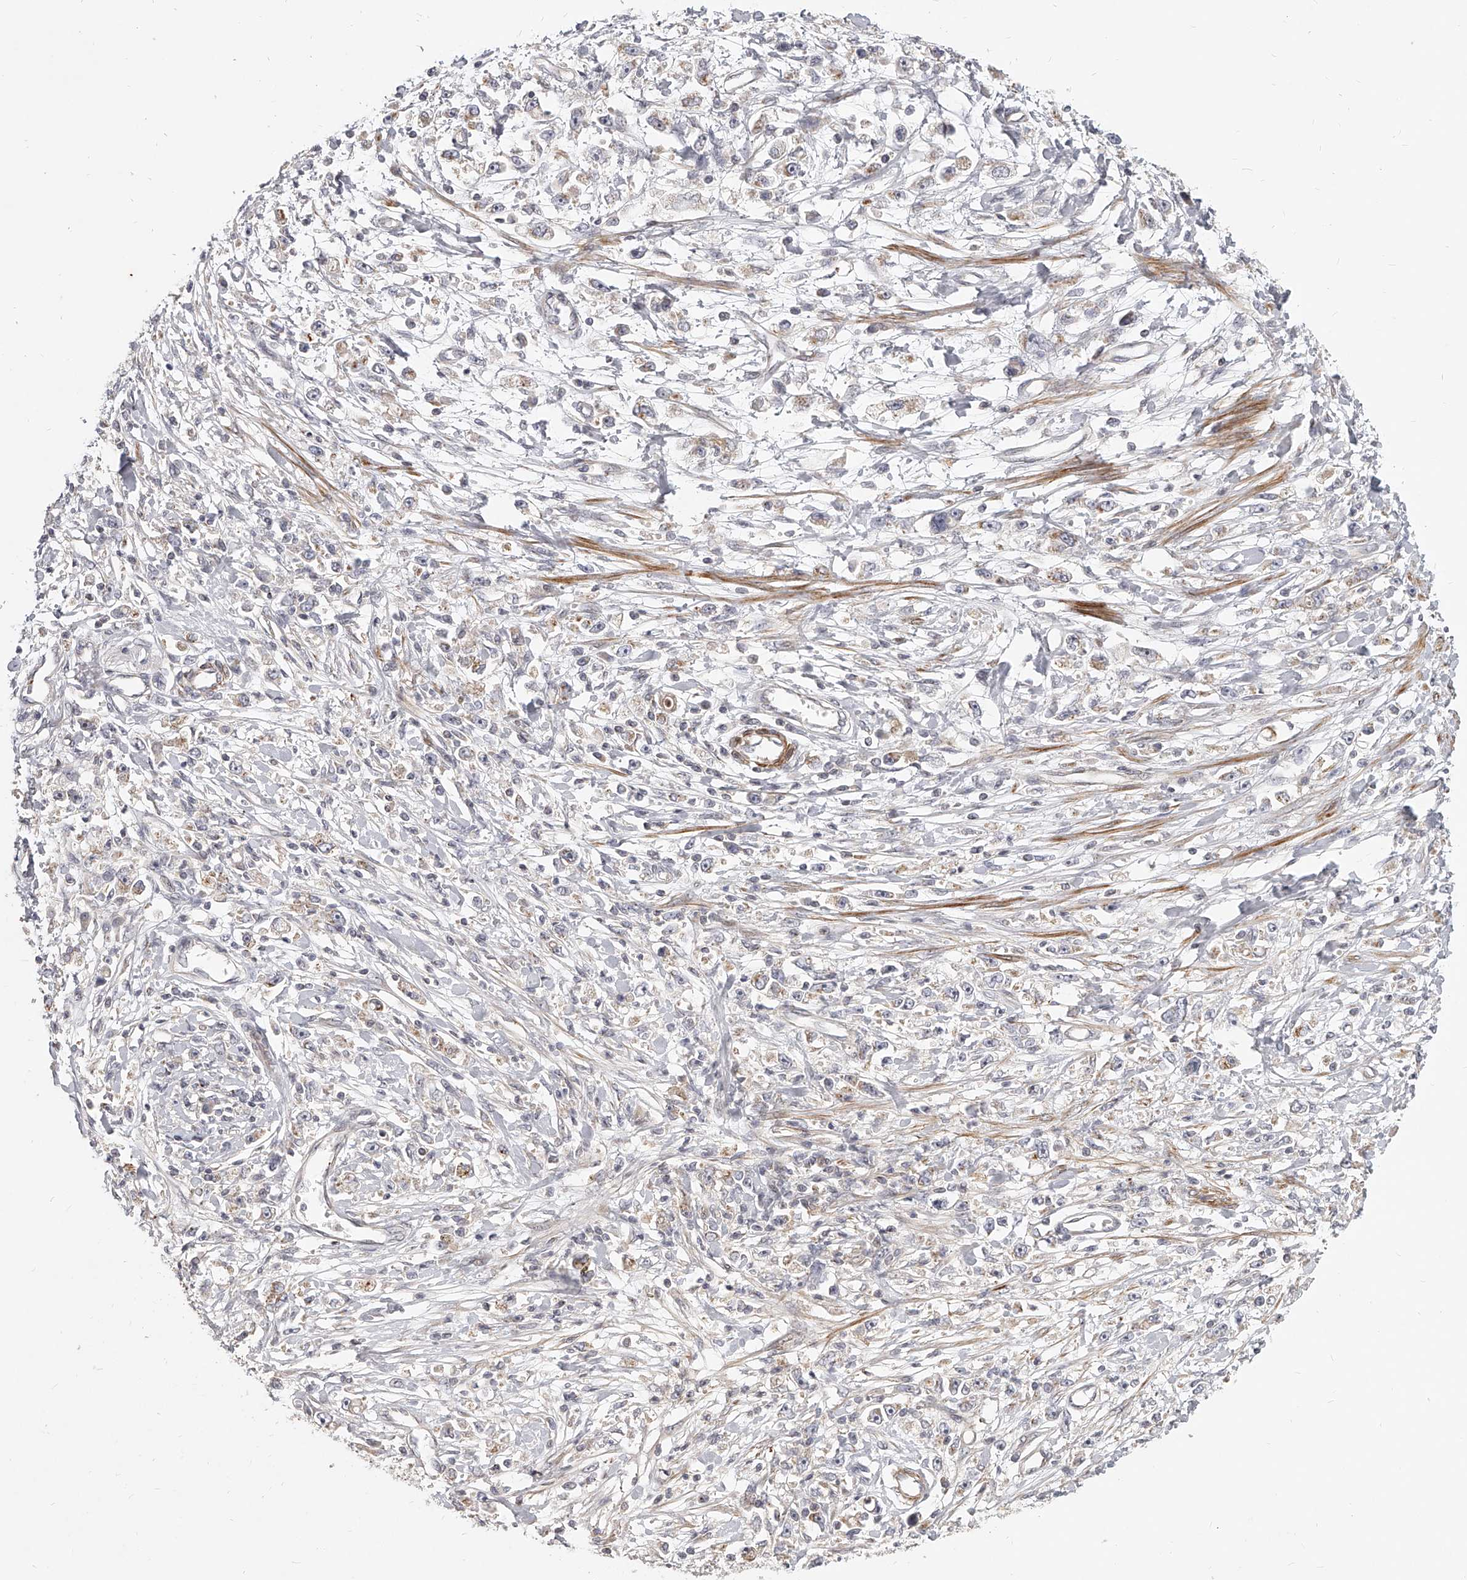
{"staining": {"intensity": "negative", "quantity": "none", "location": "none"}, "tissue": "stomach cancer", "cell_type": "Tumor cells", "image_type": "cancer", "snomed": [{"axis": "morphology", "description": "Adenocarcinoma, NOS"}, {"axis": "topography", "description": "Stomach"}], "caption": "IHC histopathology image of neoplastic tissue: stomach adenocarcinoma stained with DAB (3,3'-diaminobenzidine) reveals no significant protein positivity in tumor cells.", "gene": "SLC37A1", "patient": {"sex": "female", "age": 59}}